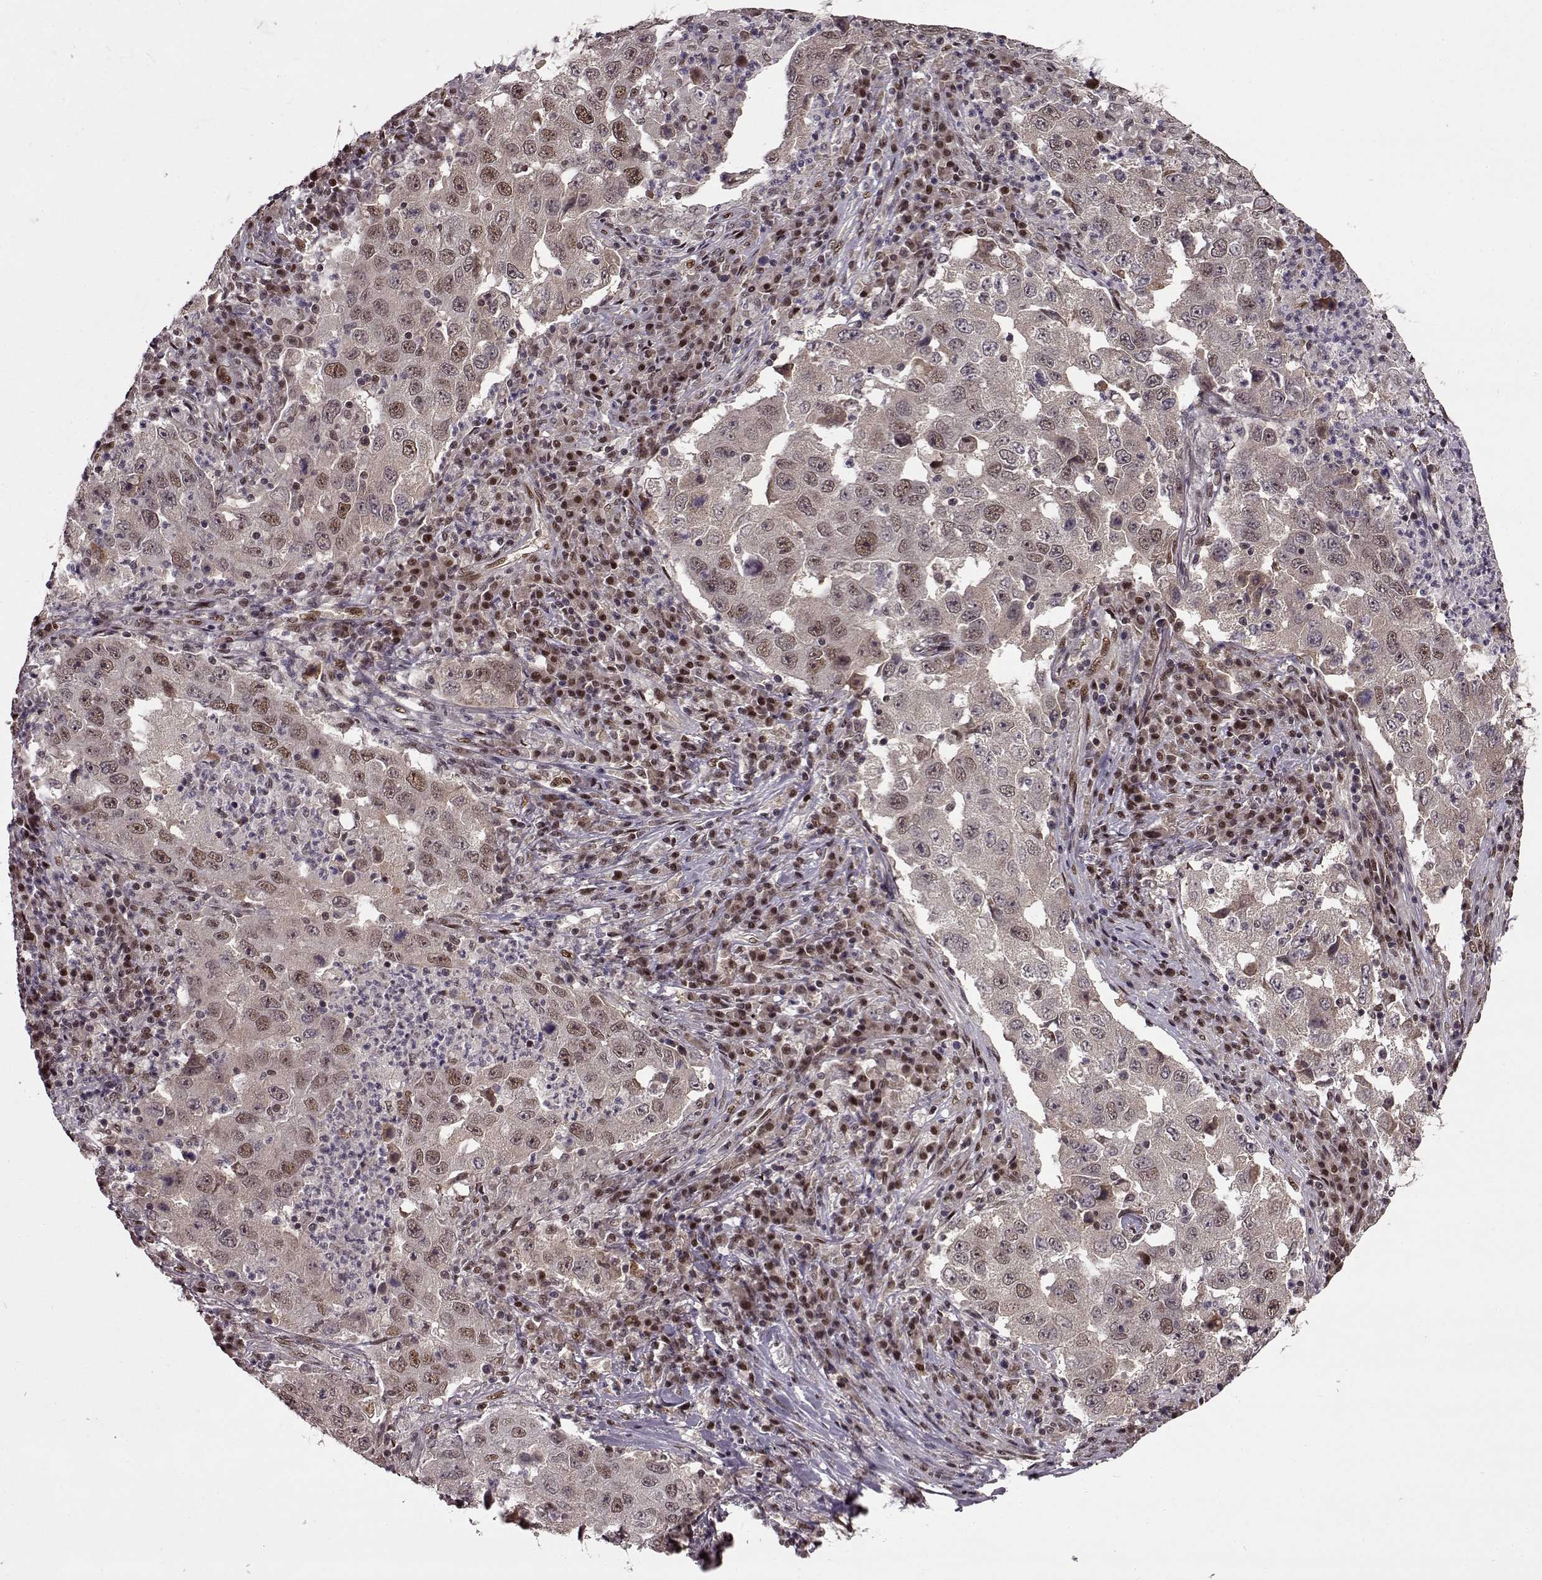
{"staining": {"intensity": "moderate", "quantity": "<25%", "location": "nuclear"}, "tissue": "lung cancer", "cell_type": "Tumor cells", "image_type": "cancer", "snomed": [{"axis": "morphology", "description": "Adenocarcinoma, NOS"}, {"axis": "topography", "description": "Lung"}], "caption": "Human lung cancer stained for a protein (brown) shows moderate nuclear positive staining in about <25% of tumor cells.", "gene": "FTO", "patient": {"sex": "male", "age": 73}}